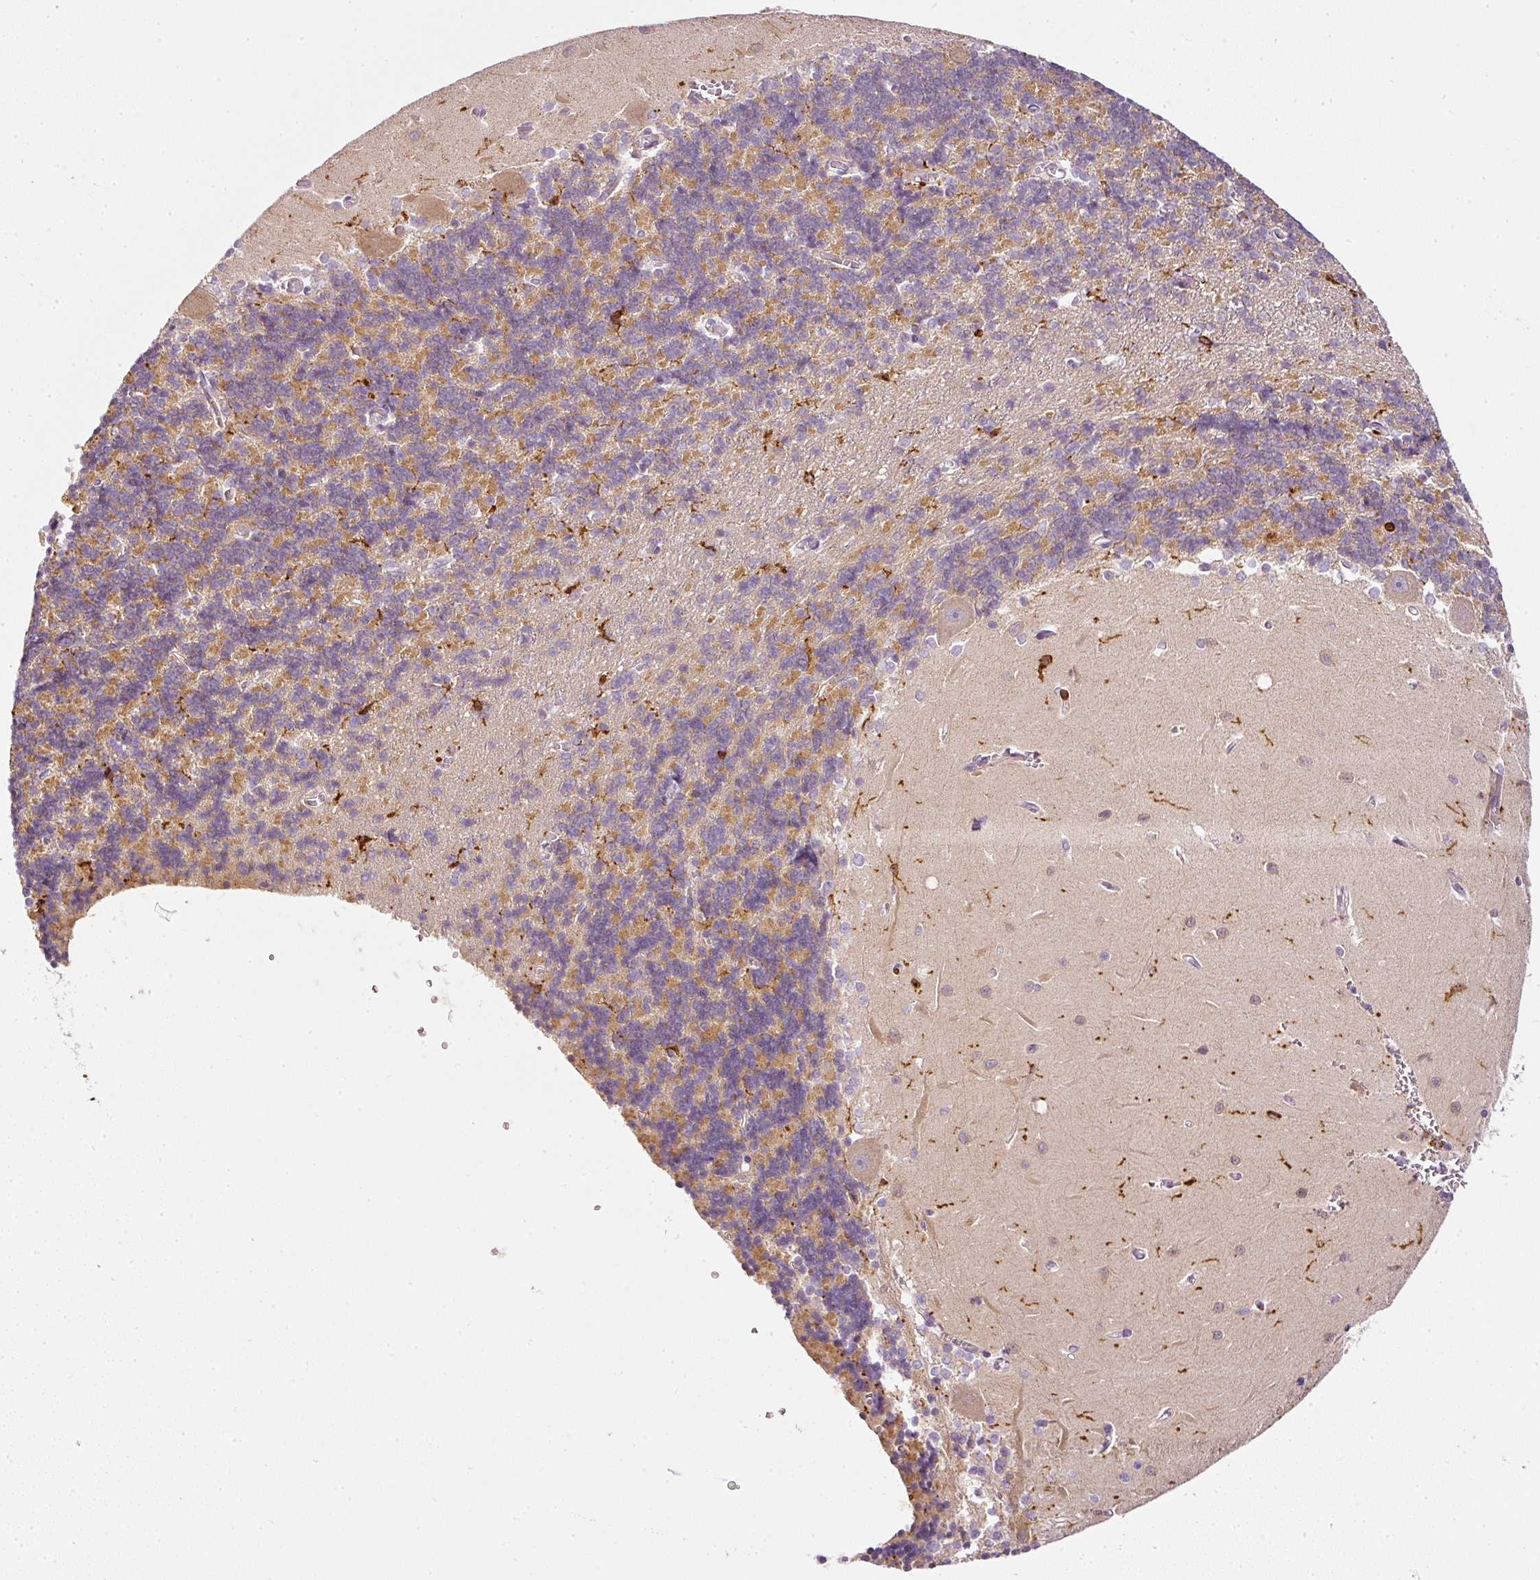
{"staining": {"intensity": "moderate", "quantity": "<25%", "location": "cytoplasmic/membranous"}, "tissue": "cerebellum", "cell_type": "Cells in granular layer", "image_type": "normal", "snomed": [{"axis": "morphology", "description": "Normal tissue, NOS"}, {"axis": "topography", "description": "Cerebellum"}], "caption": "This histopathology image shows immunohistochemistry (IHC) staining of normal cerebellum, with low moderate cytoplasmic/membranous expression in approximately <25% of cells in granular layer.", "gene": "EVL", "patient": {"sex": "male", "age": 37}}